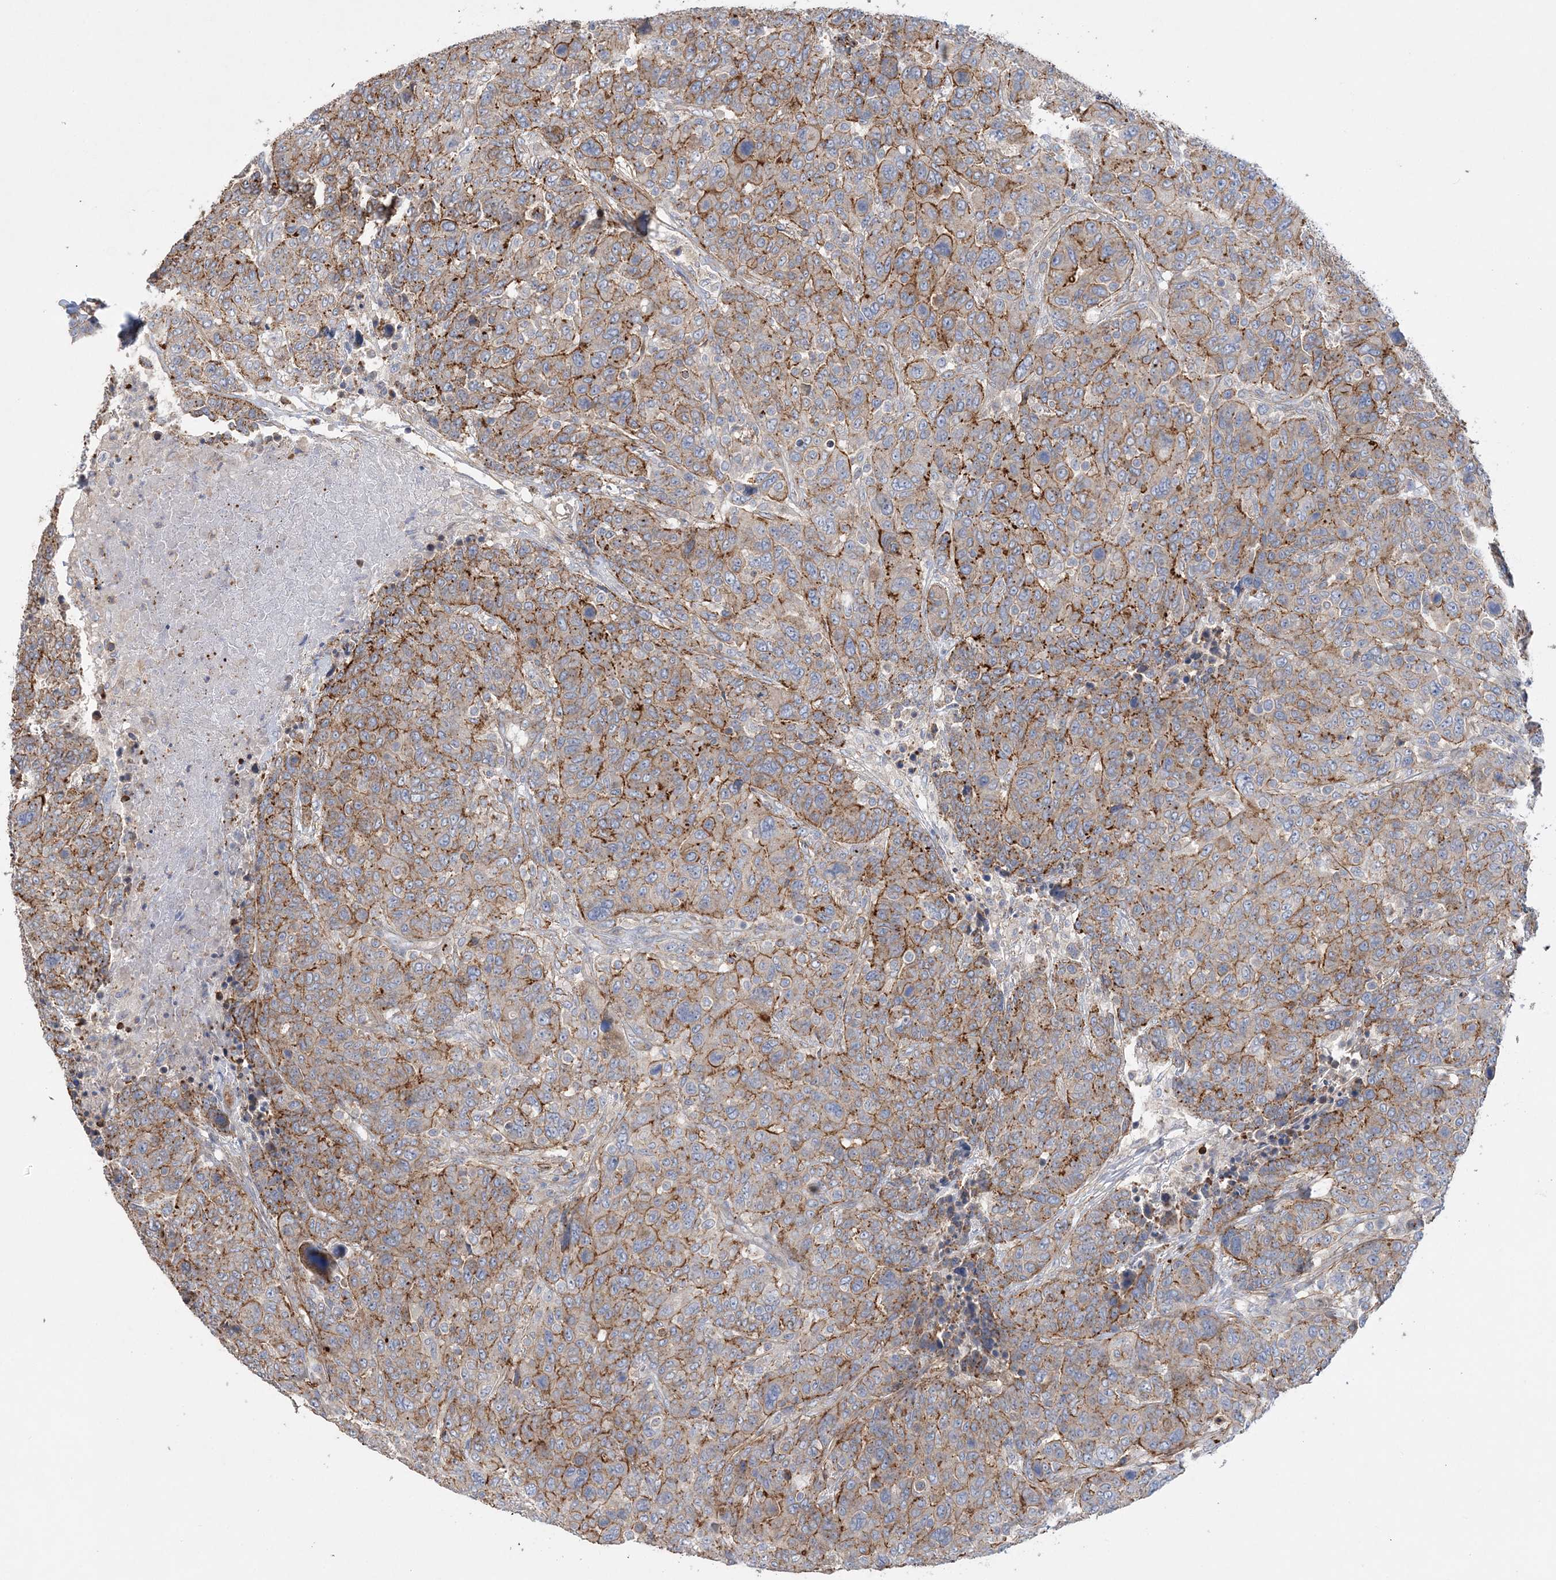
{"staining": {"intensity": "moderate", "quantity": ">75%", "location": "cytoplasmic/membranous"}, "tissue": "breast cancer", "cell_type": "Tumor cells", "image_type": "cancer", "snomed": [{"axis": "morphology", "description": "Duct carcinoma"}, {"axis": "topography", "description": "Breast"}], "caption": "Breast cancer (infiltrating ductal carcinoma) stained for a protein (brown) displays moderate cytoplasmic/membranous positive expression in about >75% of tumor cells.", "gene": "PIGC", "patient": {"sex": "female", "age": 37}}